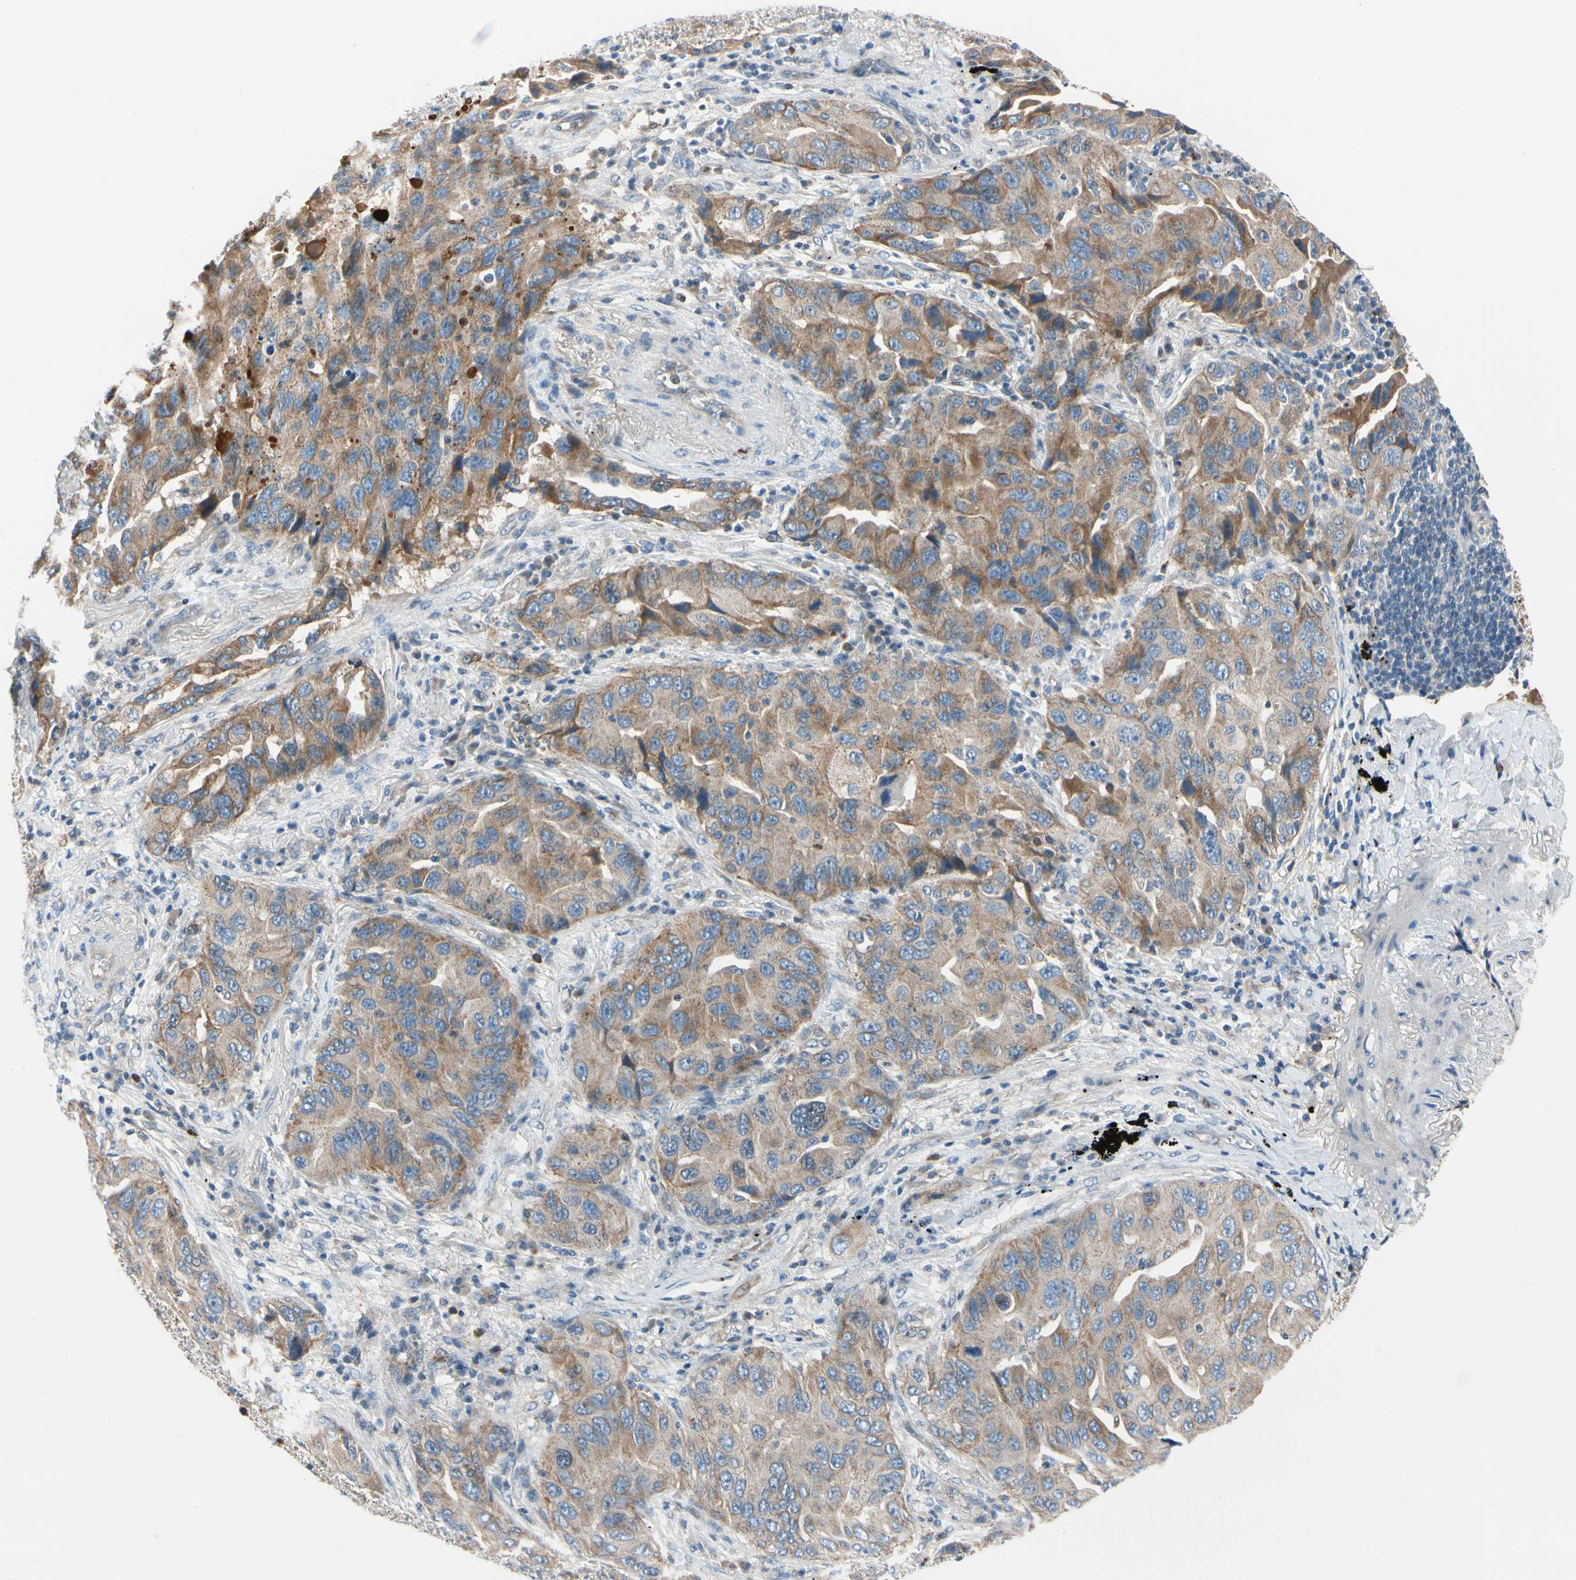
{"staining": {"intensity": "moderate", "quantity": ">75%", "location": "cytoplasmic/membranous"}, "tissue": "lung cancer", "cell_type": "Tumor cells", "image_type": "cancer", "snomed": [{"axis": "morphology", "description": "Adenocarcinoma, NOS"}, {"axis": "topography", "description": "Lung"}], "caption": "Adenocarcinoma (lung) stained with DAB immunohistochemistry (IHC) displays medium levels of moderate cytoplasmic/membranous expression in approximately >75% of tumor cells.", "gene": "HJURP", "patient": {"sex": "female", "age": 65}}